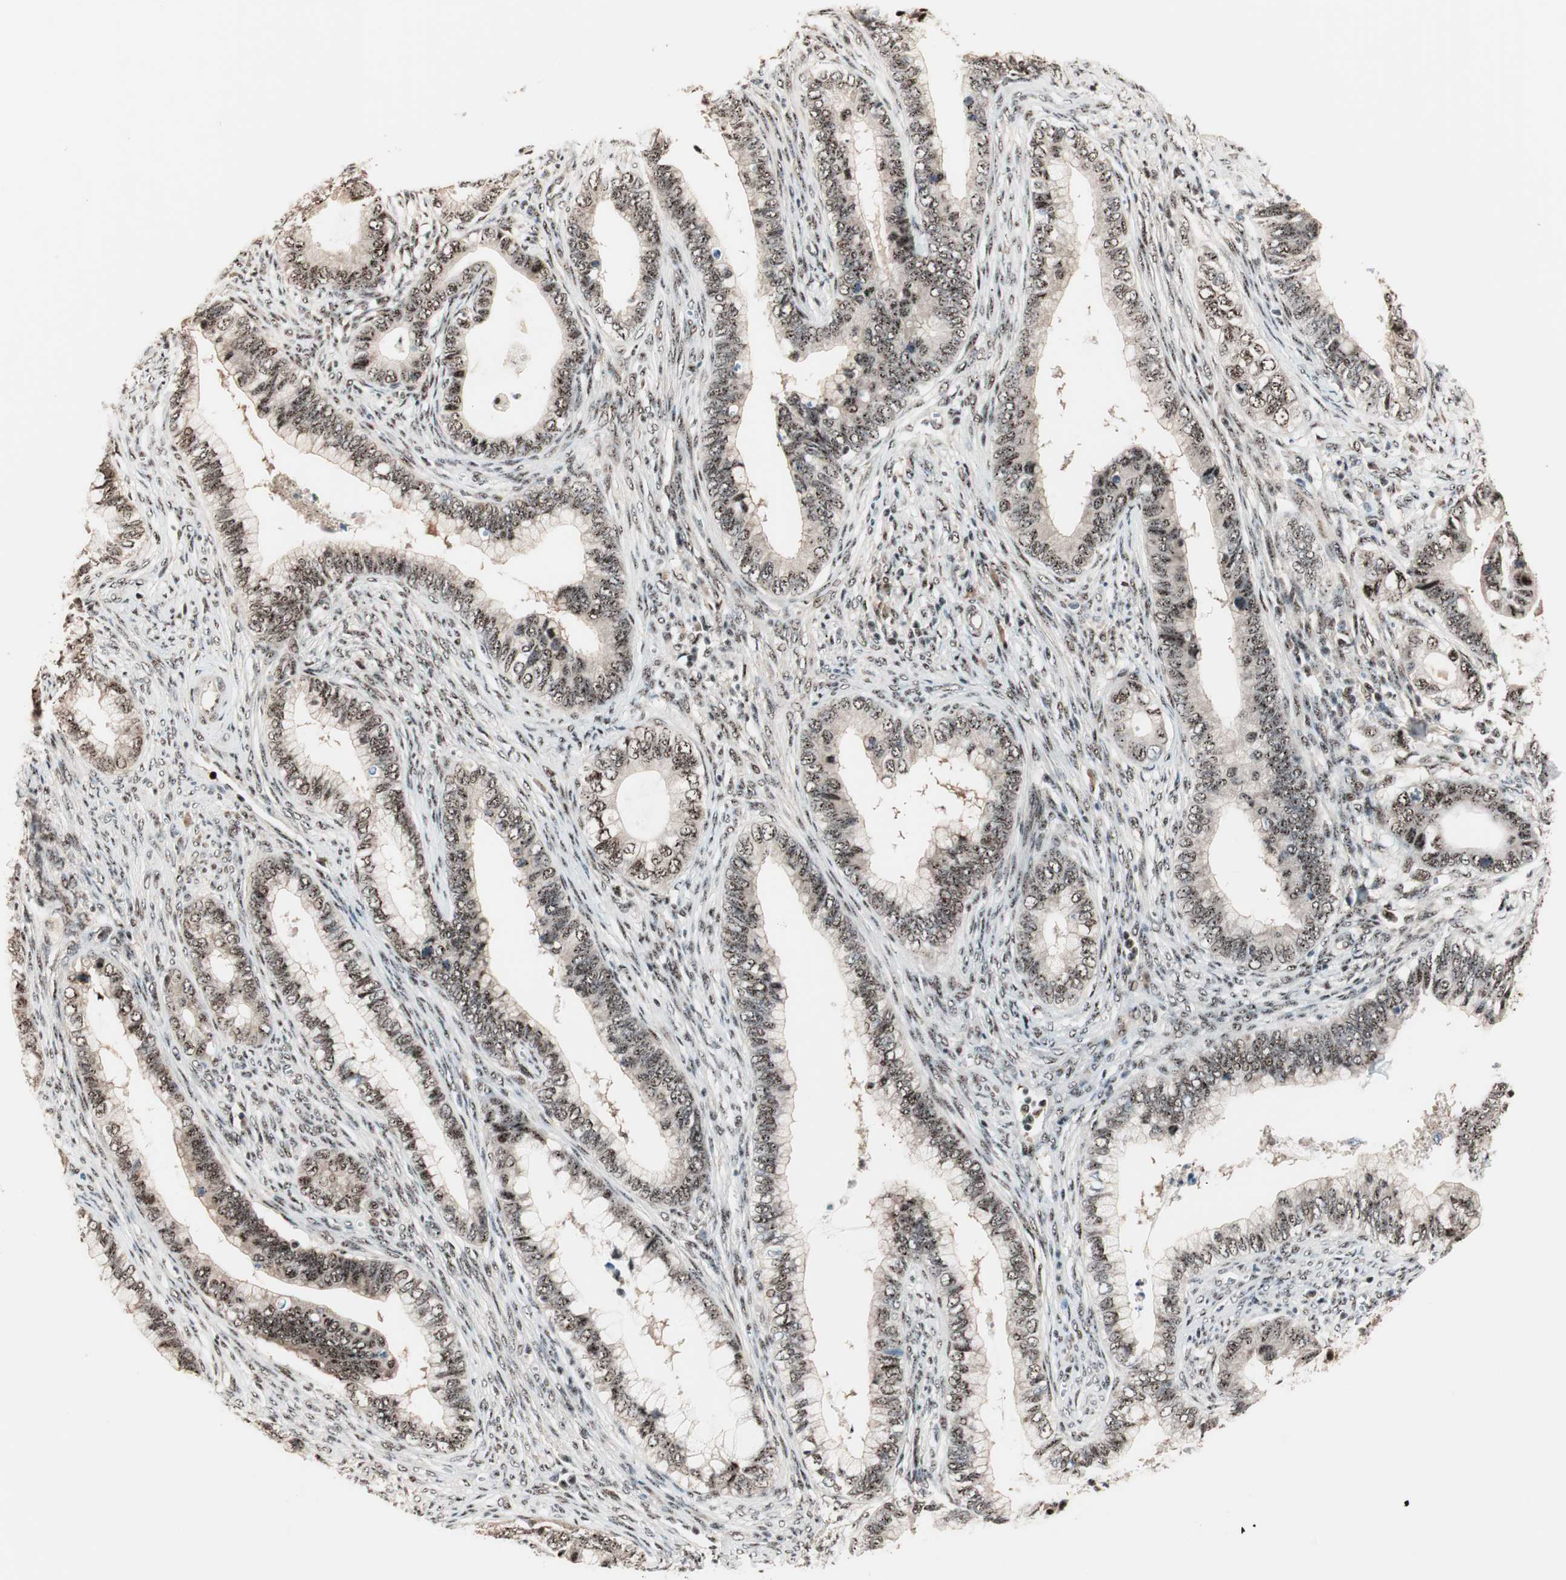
{"staining": {"intensity": "moderate", "quantity": ">75%", "location": "nuclear"}, "tissue": "cervical cancer", "cell_type": "Tumor cells", "image_type": "cancer", "snomed": [{"axis": "morphology", "description": "Adenocarcinoma, NOS"}, {"axis": "topography", "description": "Cervix"}], "caption": "This photomicrograph reveals immunohistochemistry staining of human adenocarcinoma (cervical), with medium moderate nuclear positivity in about >75% of tumor cells.", "gene": "NR5A2", "patient": {"sex": "female", "age": 44}}